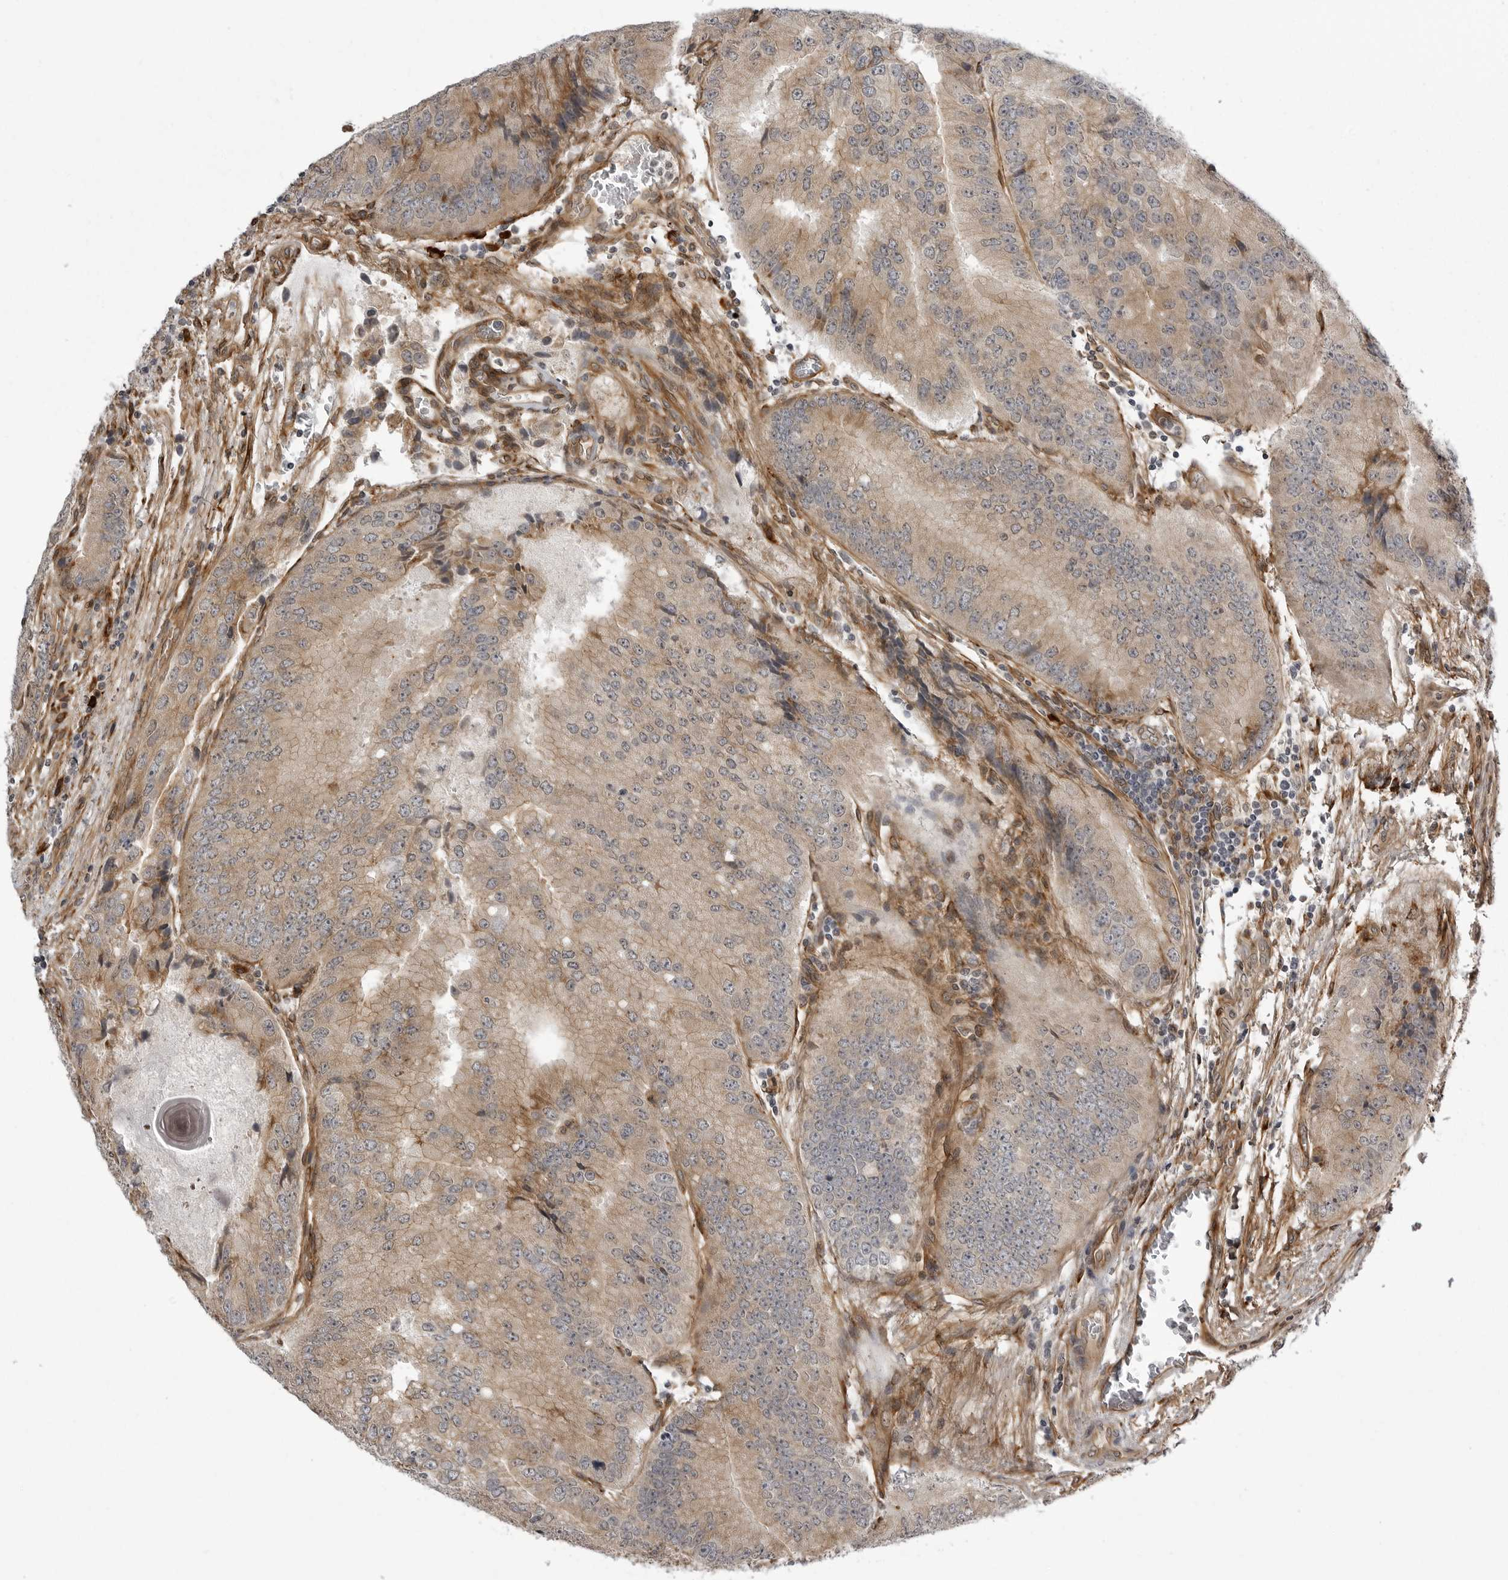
{"staining": {"intensity": "moderate", "quantity": "25%-75%", "location": "cytoplasmic/membranous"}, "tissue": "prostate cancer", "cell_type": "Tumor cells", "image_type": "cancer", "snomed": [{"axis": "morphology", "description": "Adenocarcinoma, High grade"}, {"axis": "topography", "description": "Prostate"}], "caption": "Prostate cancer (high-grade adenocarcinoma) was stained to show a protein in brown. There is medium levels of moderate cytoplasmic/membranous staining in approximately 25%-75% of tumor cells. The staining was performed using DAB to visualize the protein expression in brown, while the nuclei were stained in blue with hematoxylin (Magnification: 20x).", "gene": "ARL5A", "patient": {"sex": "male", "age": 70}}